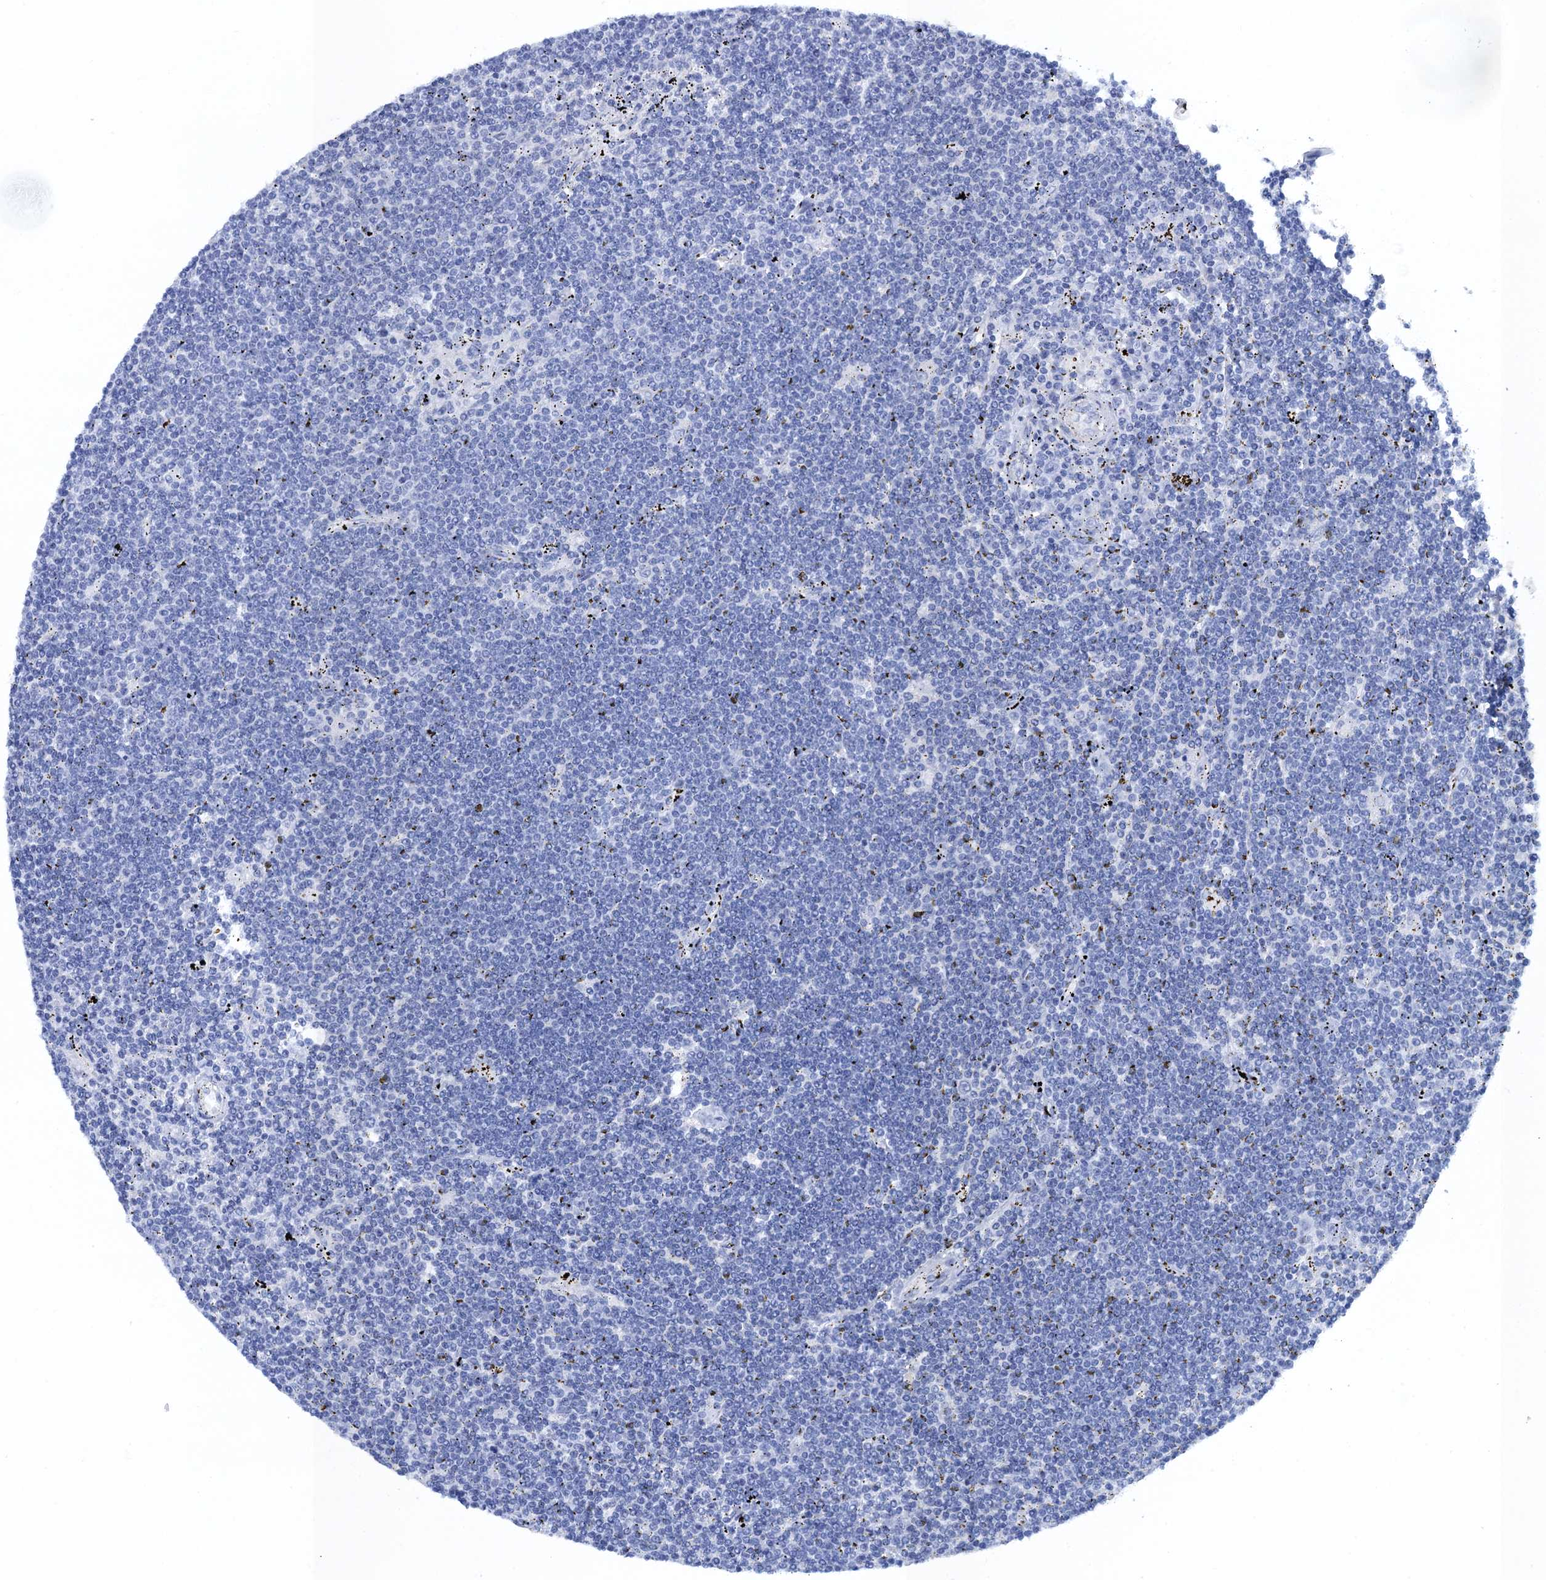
{"staining": {"intensity": "negative", "quantity": "none", "location": "none"}, "tissue": "lymphoma", "cell_type": "Tumor cells", "image_type": "cancer", "snomed": [{"axis": "morphology", "description": "Malignant lymphoma, non-Hodgkin's type, Low grade"}, {"axis": "topography", "description": "Spleen"}], "caption": "An immunohistochemistry micrograph of malignant lymphoma, non-Hodgkin's type (low-grade) is shown. There is no staining in tumor cells of malignant lymphoma, non-Hodgkin's type (low-grade).", "gene": "CALML5", "patient": {"sex": "male", "age": 76}}